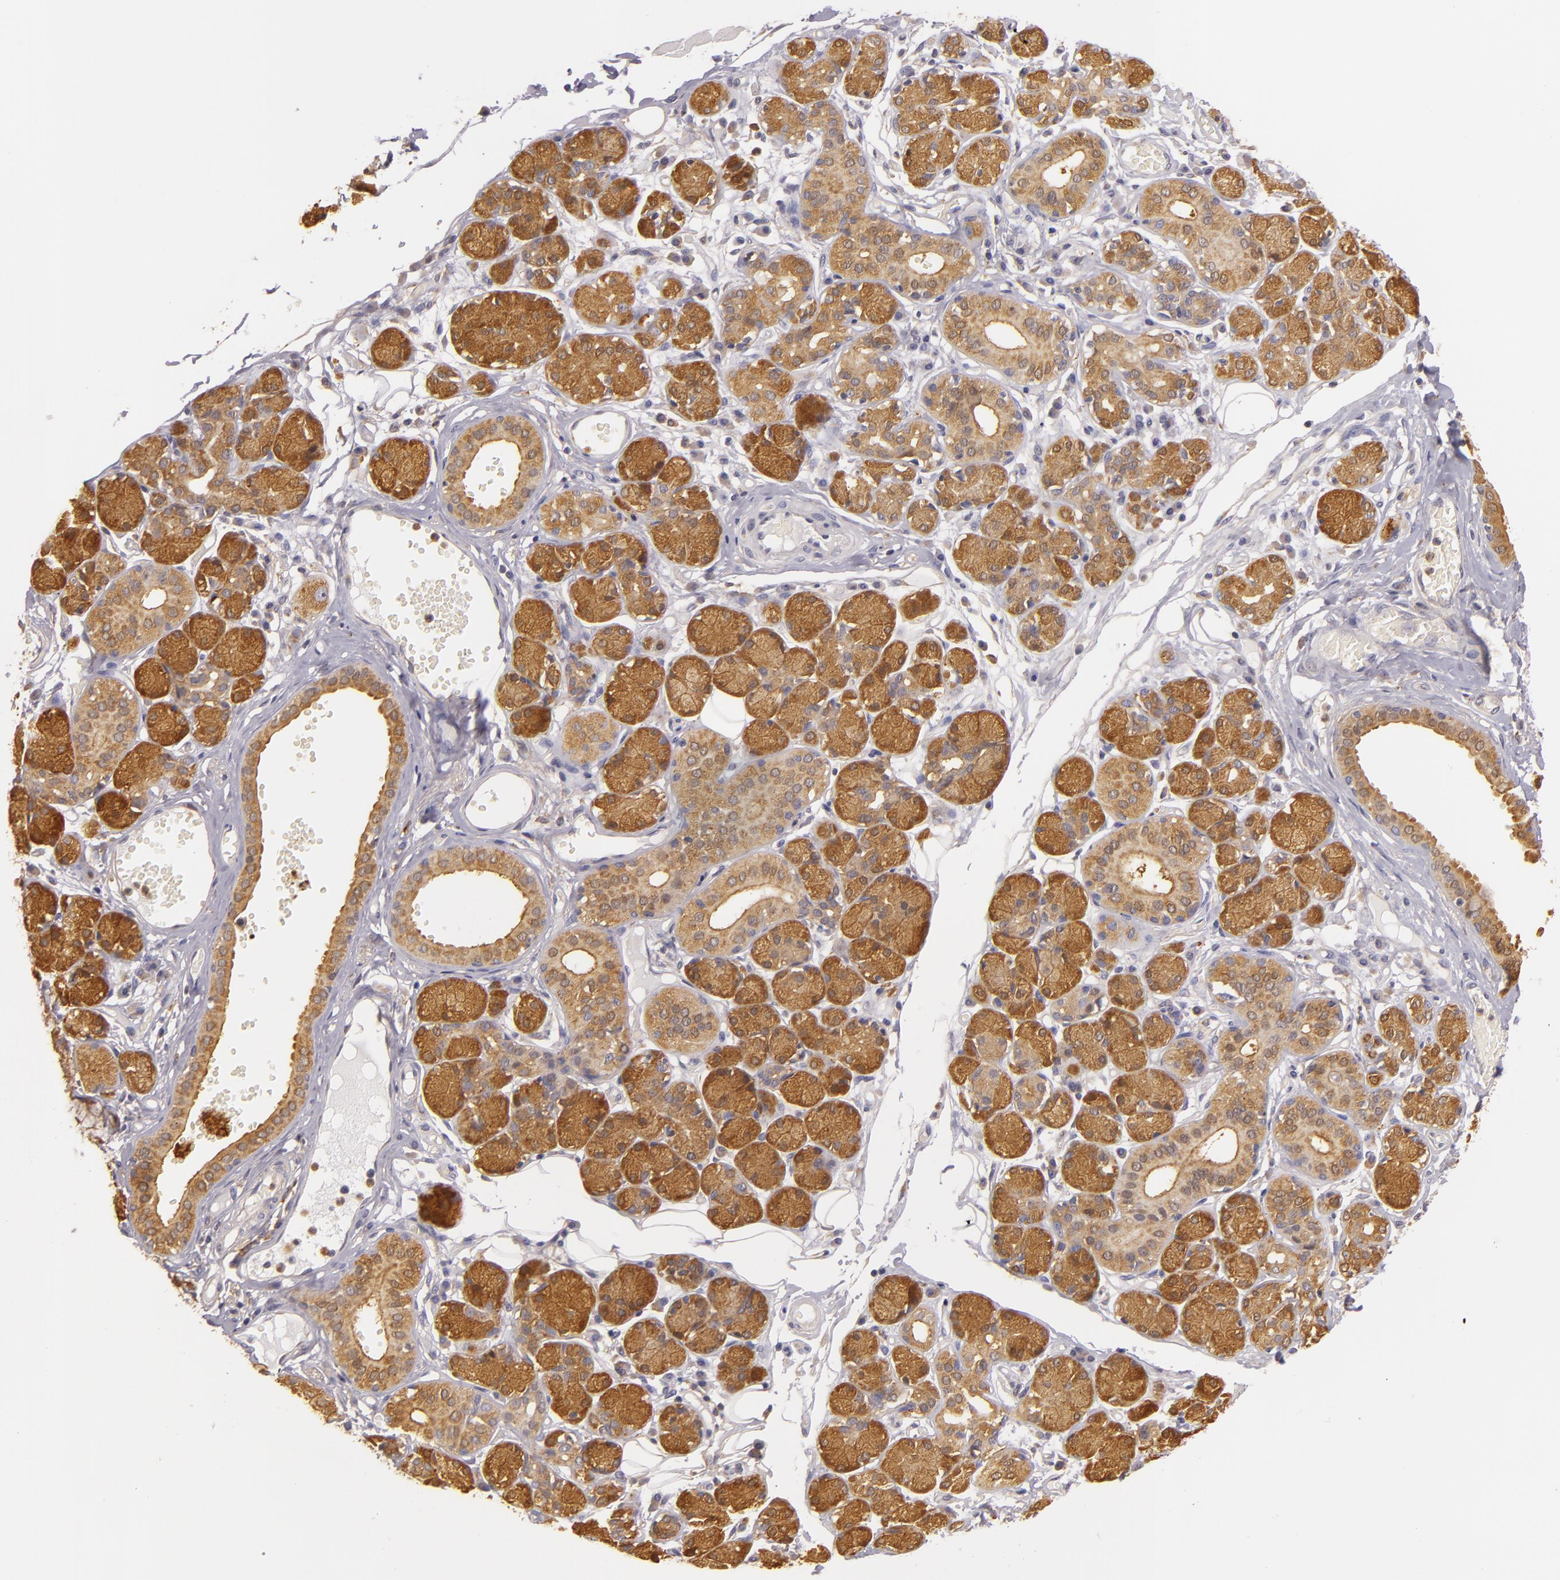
{"staining": {"intensity": "strong", "quantity": ">75%", "location": "cytoplasmic/membranous"}, "tissue": "salivary gland", "cell_type": "Glandular cells", "image_type": "normal", "snomed": [{"axis": "morphology", "description": "Normal tissue, NOS"}, {"axis": "topography", "description": "Salivary gland"}], "caption": "A high-resolution micrograph shows immunohistochemistry staining of normal salivary gland, which demonstrates strong cytoplasmic/membranous positivity in about >75% of glandular cells.", "gene": "TOM1", "patient": {"sex": "male", "age": 54}}